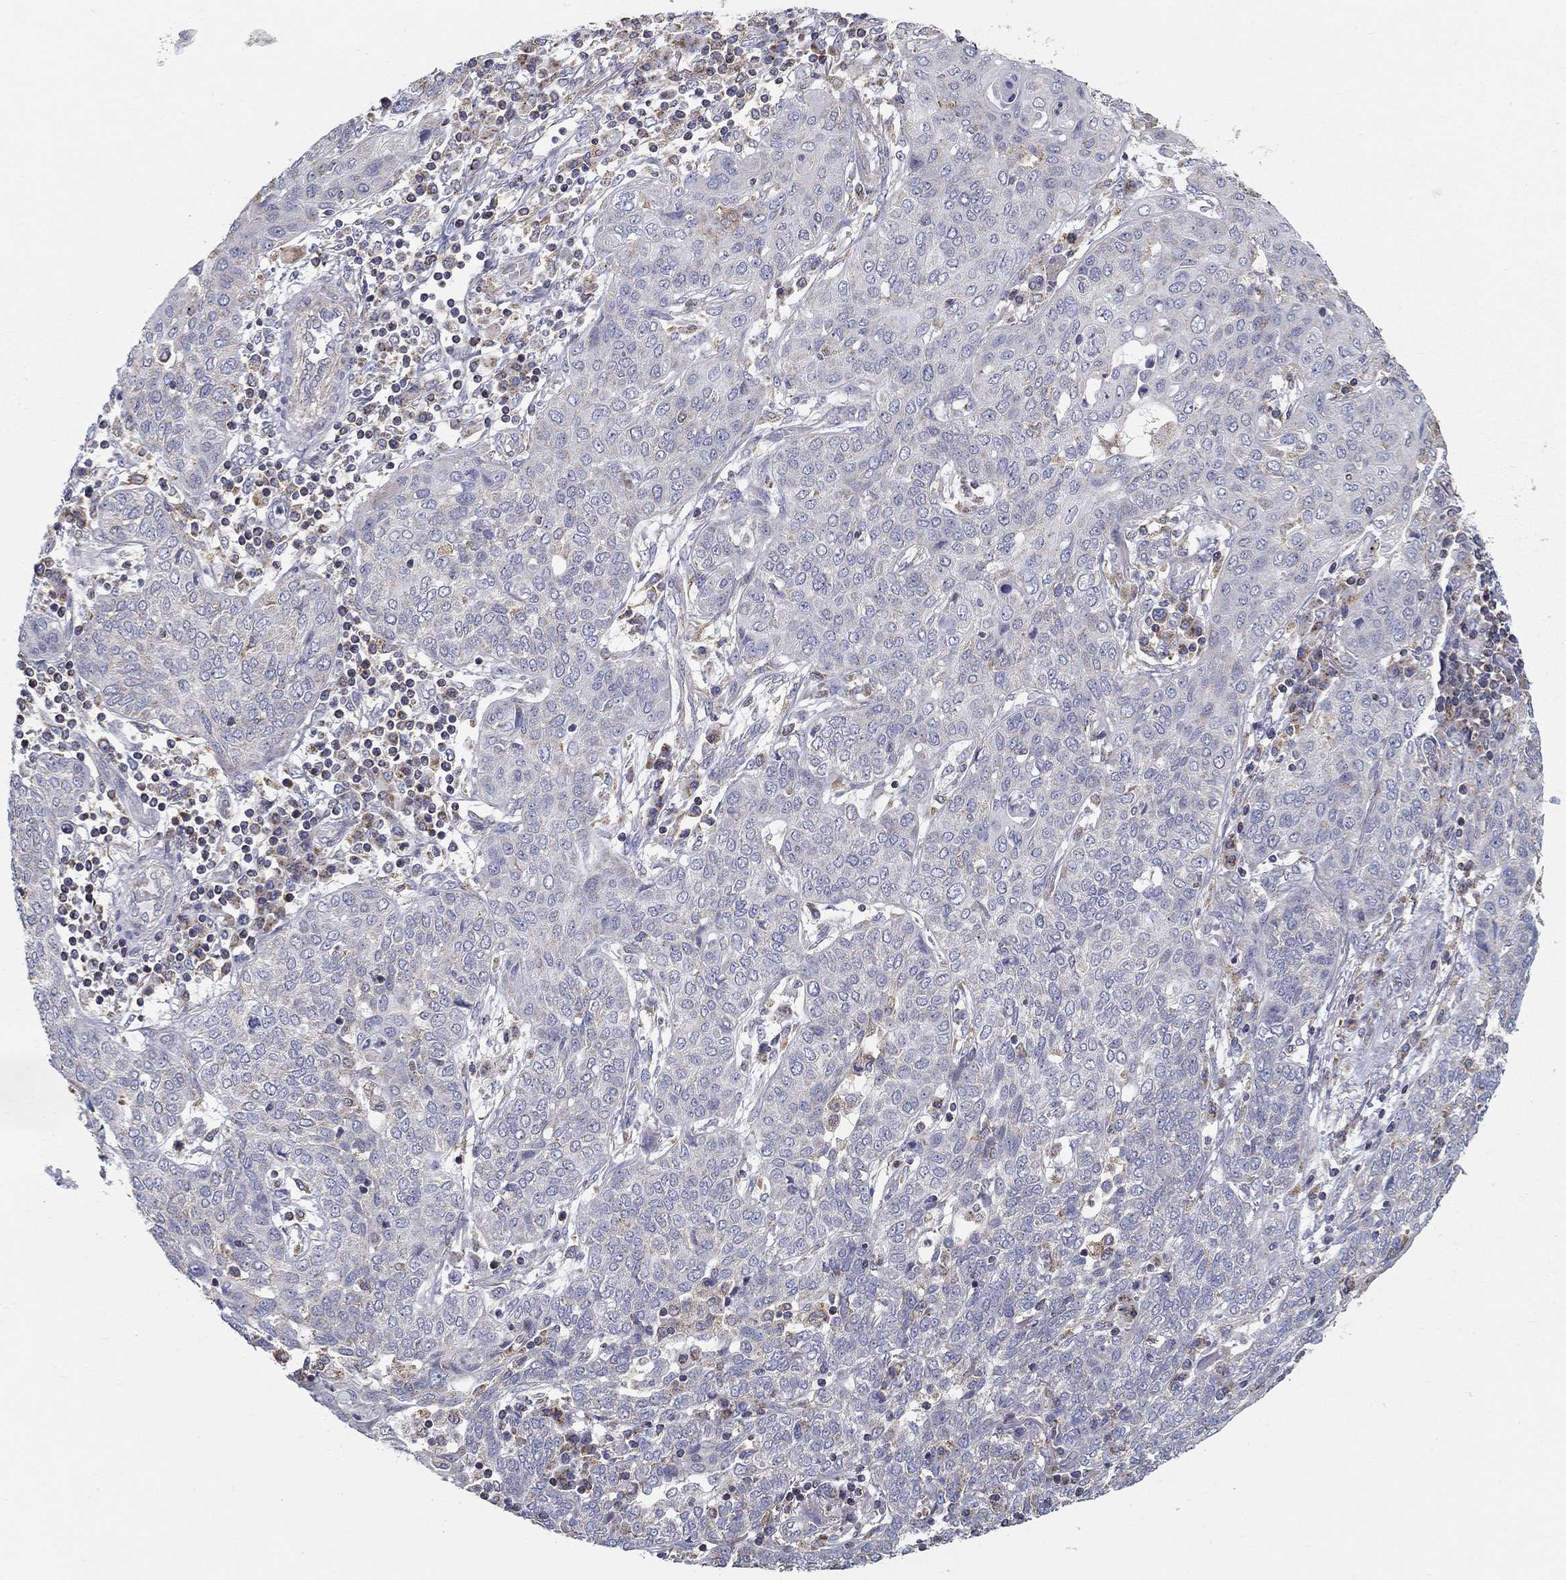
{"staining": {"intensity": "negative", "quantity": "none", "location": "none"}, "tissue": "lung cancer", "cell_type": "Tumor cells", "image_type": "cancer", "snomed": [{"axis": "morphology", "description": "Squamous cell carcinoma, NOS"}, {"axis": "topography", "description": "Lung"}], "caption": "A photomicrograph of lung cancer stained for a protein exhibits no brown staining in tumor cells.", "gene": "NME5", "patient": {"sex": "female", "age": 70}}